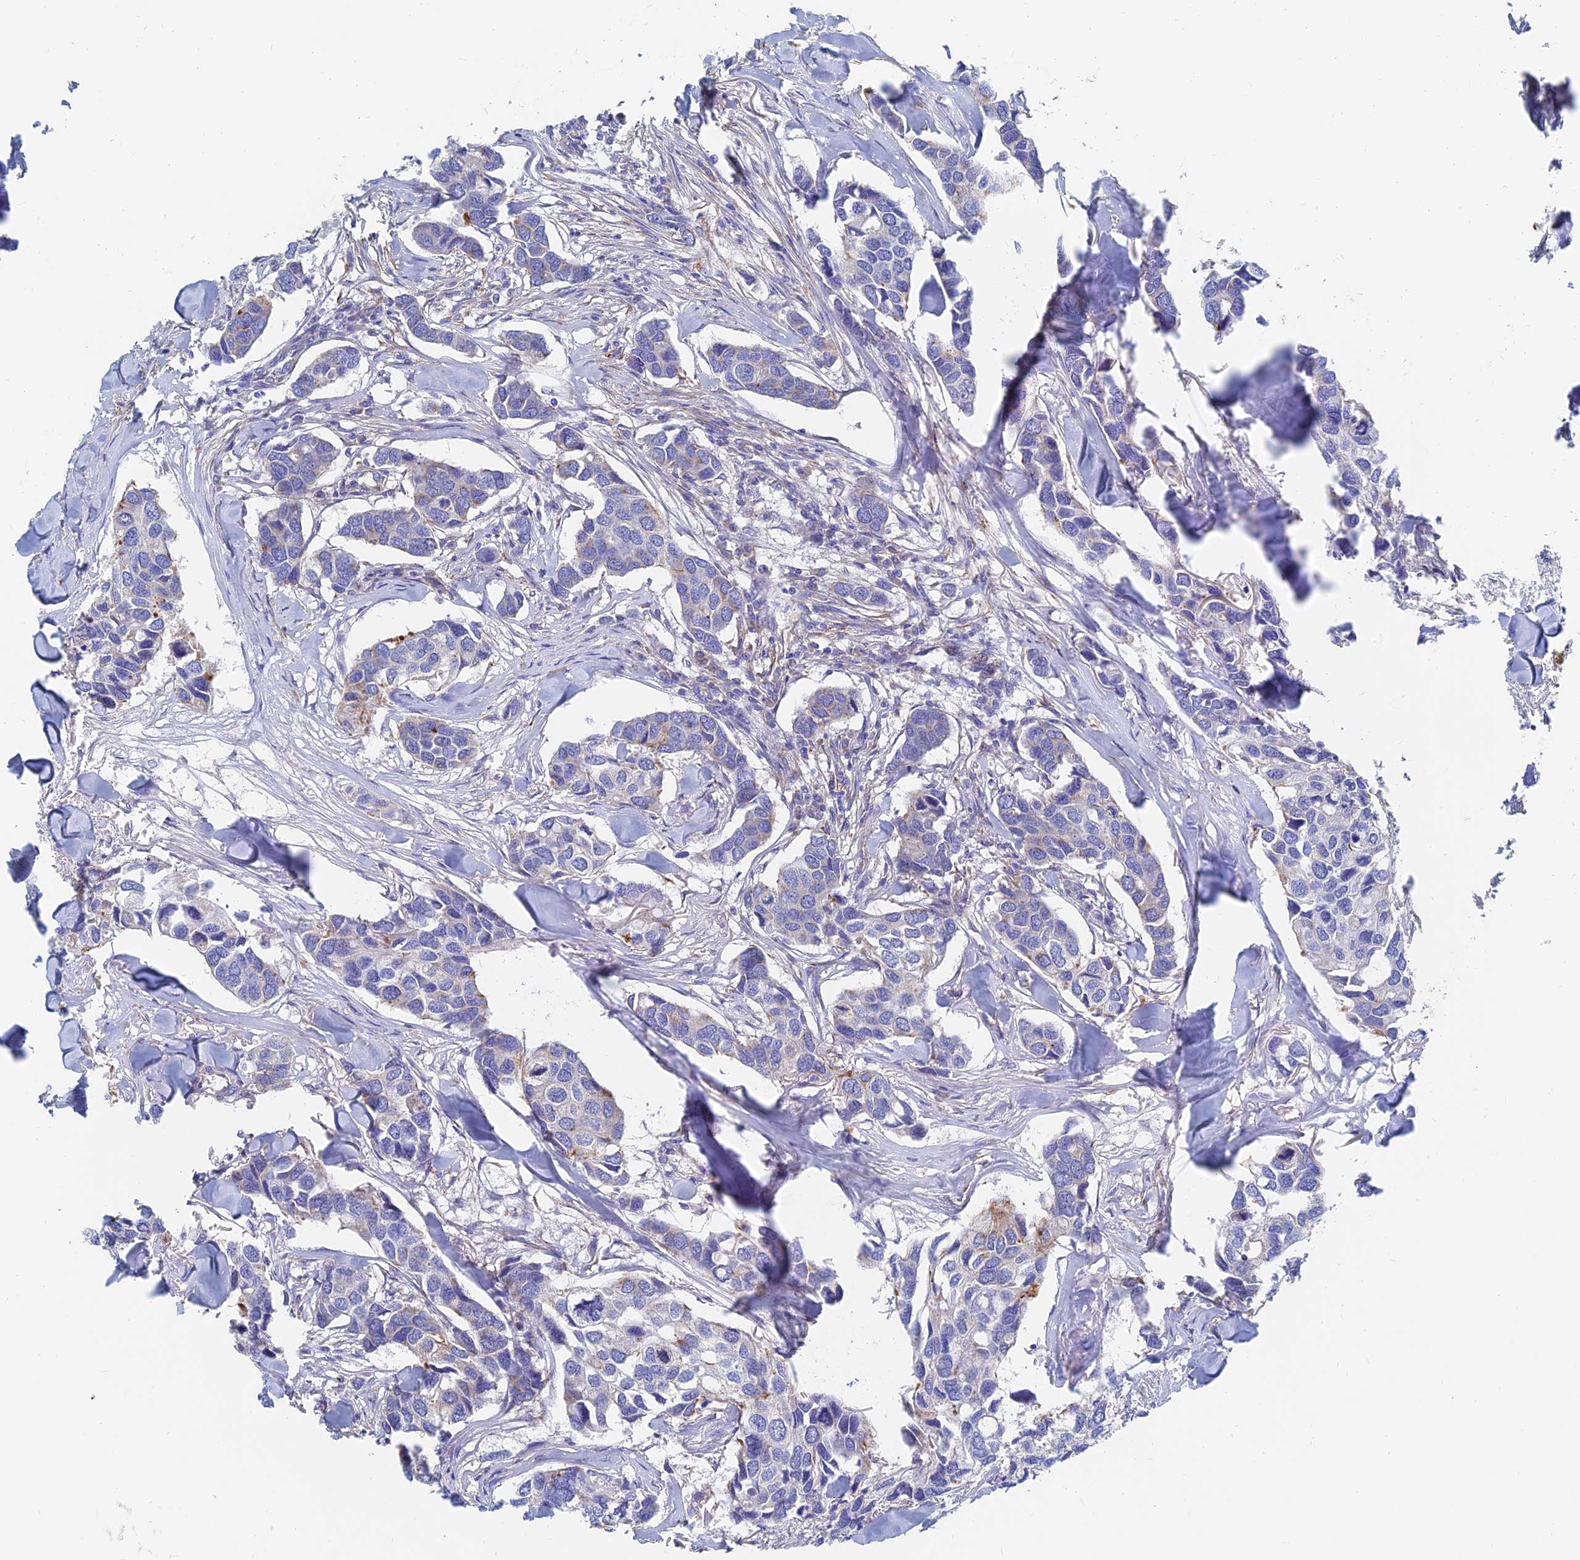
{"staining": {"intensity": "weak", "quantity": "<25%", "location": "cytoplasmic/membranous"}, "tissue": "breast cancer", "cell_type": "Tumor cells", "image_type": "cancer", "snomed": [{"axis": "morphology", "description": "Duct carcinoma"}, {"axis": "topography", "description": "Breast"}], "caption": "The photomicrograph reveals no significant expression in tumor cells of breast cancer (infiltrating ductal carcinoma).", "gene": "SPNS1", "patient": {"sex": "female", "age": 83}}